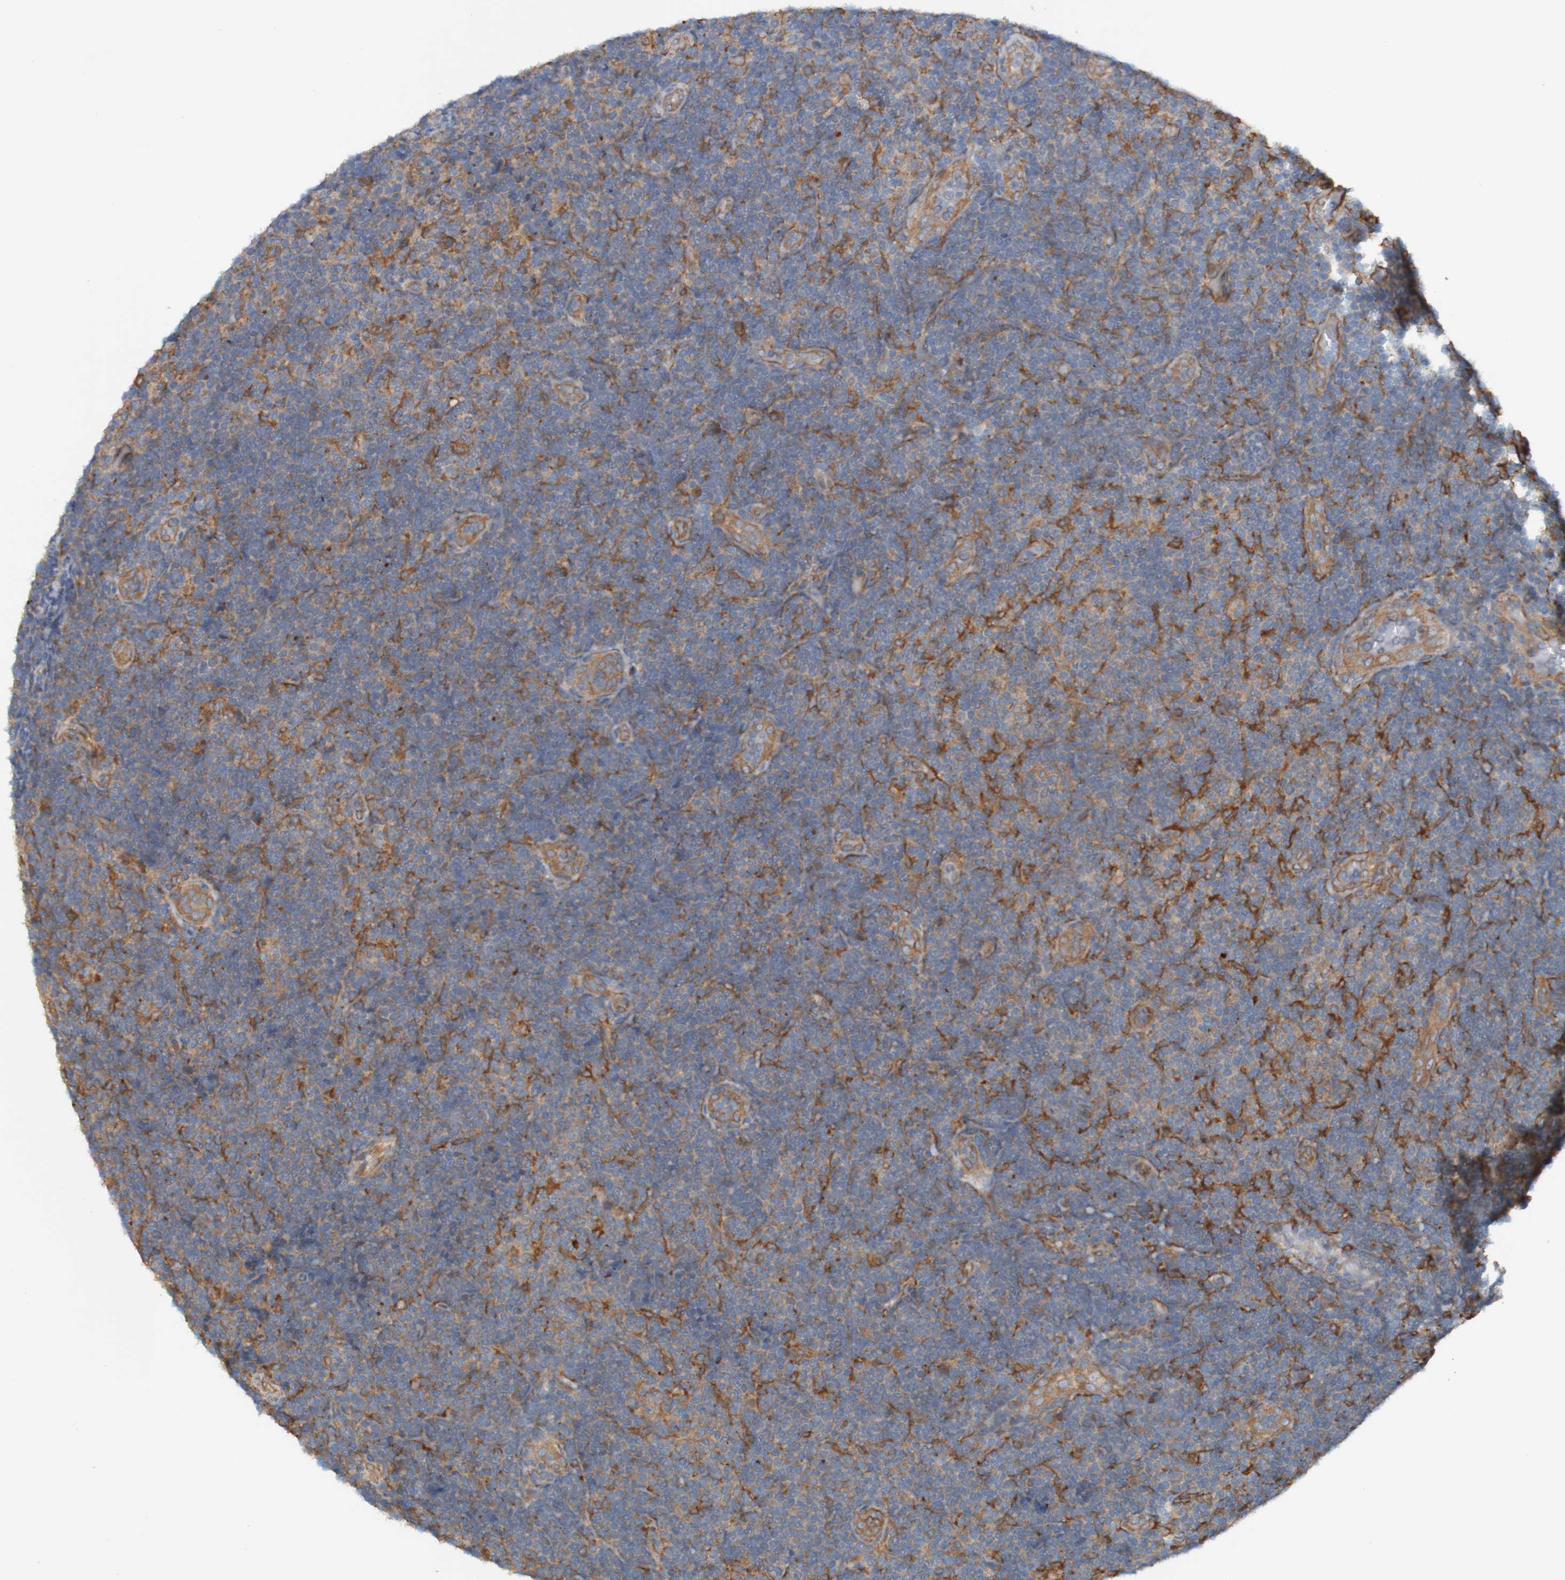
{"staining": {"intensity": "moderate", "quantity": "25%-75%", "location": "cytoplasmic/membranous"}, "tissue": "lymphoma", "cell_type": "Tumor cells", "image_type": "cancer", "snomed": [{"axis": "morphology", "description": "Malignant lymphoma, non-Hodgkin's type, Low grade"}, {"axis": "topography", "description": "Lymph node"}], "caption": "Malignant lymphoma, non-Hodgkin's type (low-grade) stained with a protein marker demonstrates moderate staining in tumor cells.", "gene": "DNAJC4", "patient": {"sex": "male", "age": 83}}